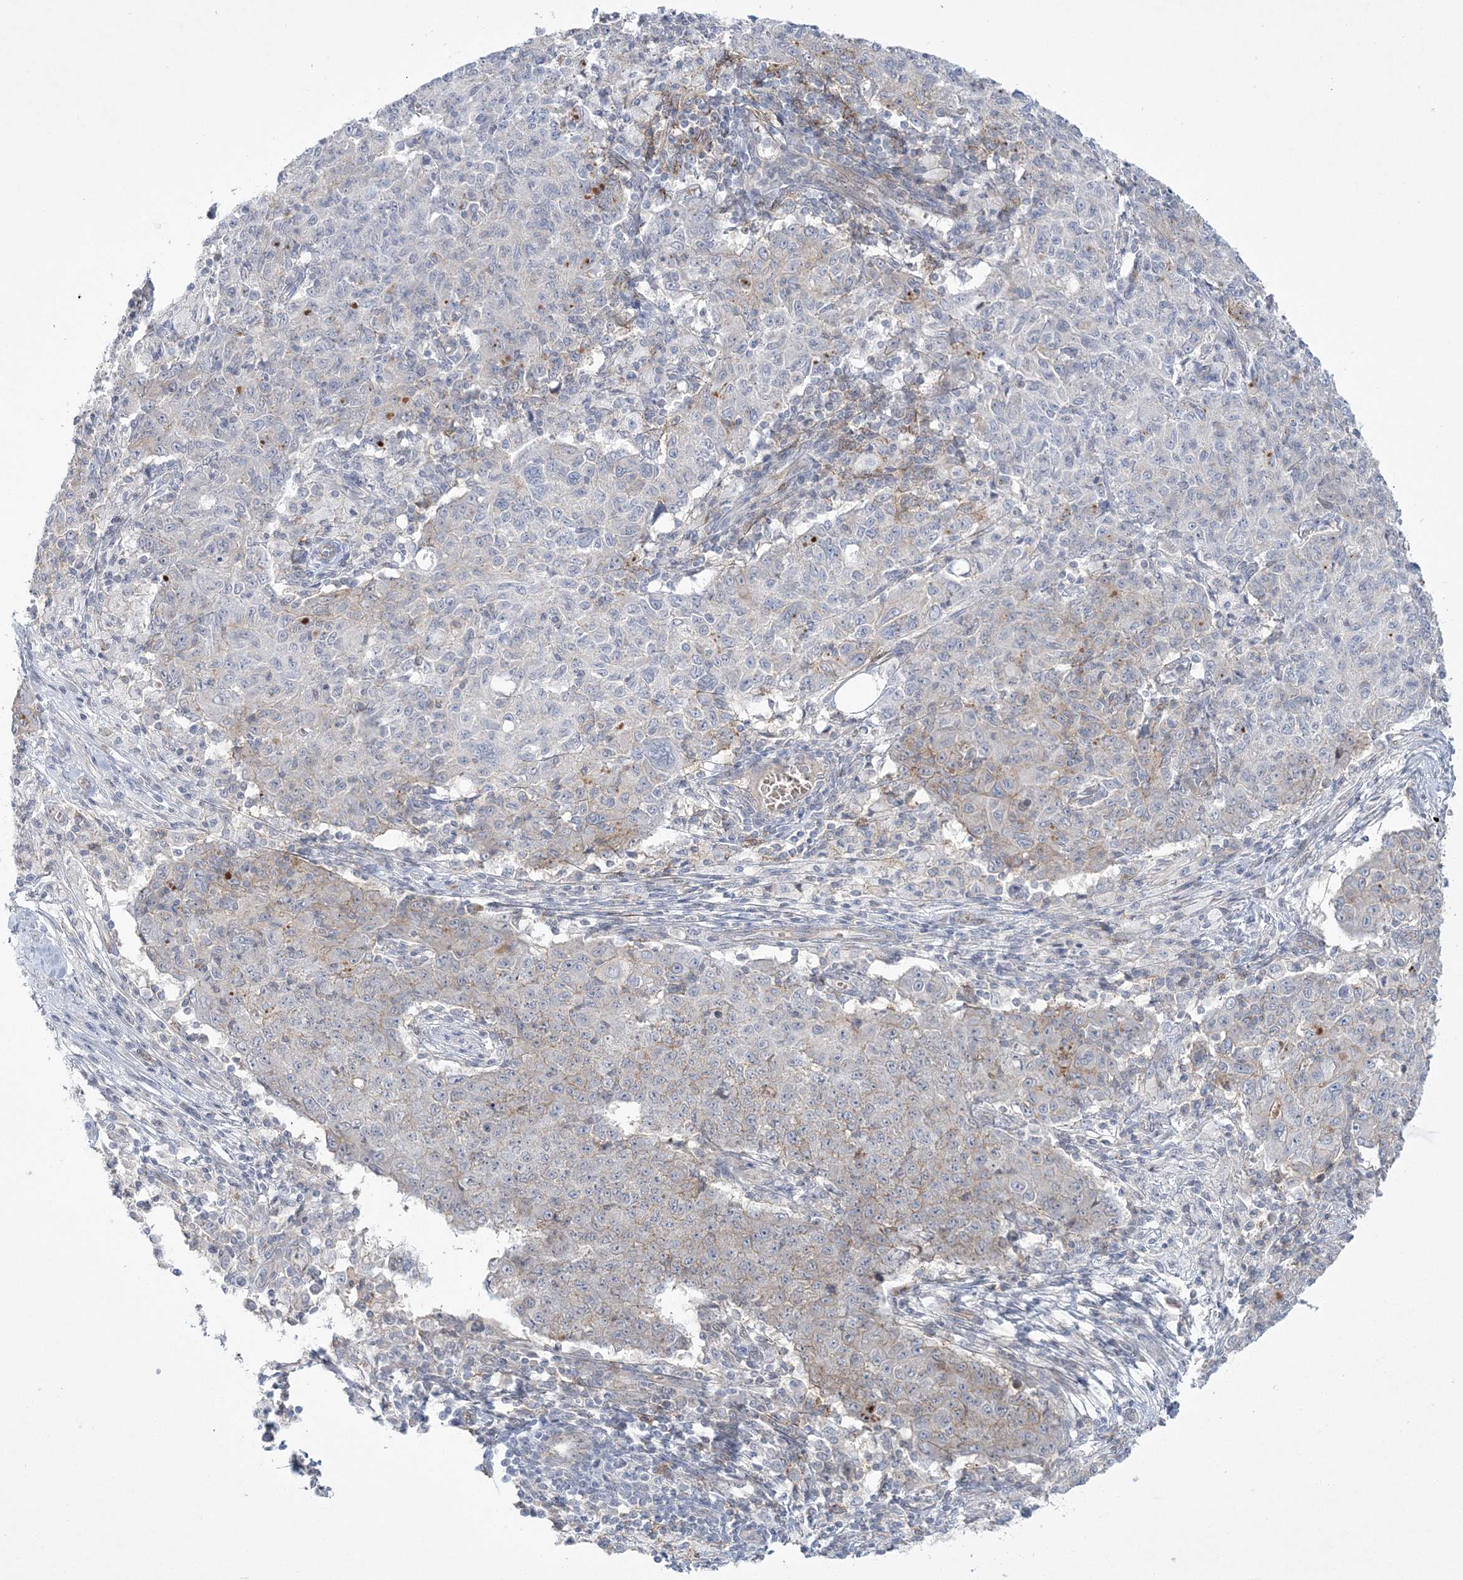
{"staining": {"intensity": "weak", "quantity": "<25%", "location": "cytoplasmic/membranous"}, "tissue": "ovarian cancer", "cell_type": "Tumor cells", "image_type": "cancer", "snomed": [{"axis": "morphology", "description": "Carcinoma, endometroid"}, {"axis": "topography", "description": "Ovary"}], "caption": "Immunohistochemistry (IHC) histopathology image of neoplastic tissue: ovarian cancer (endometroid carcinoma) stained with DAB shows no significant protein staining in tumor cells.", "gene": "ADAMTS12", "patient": {"sex": "female", "age": 42}}